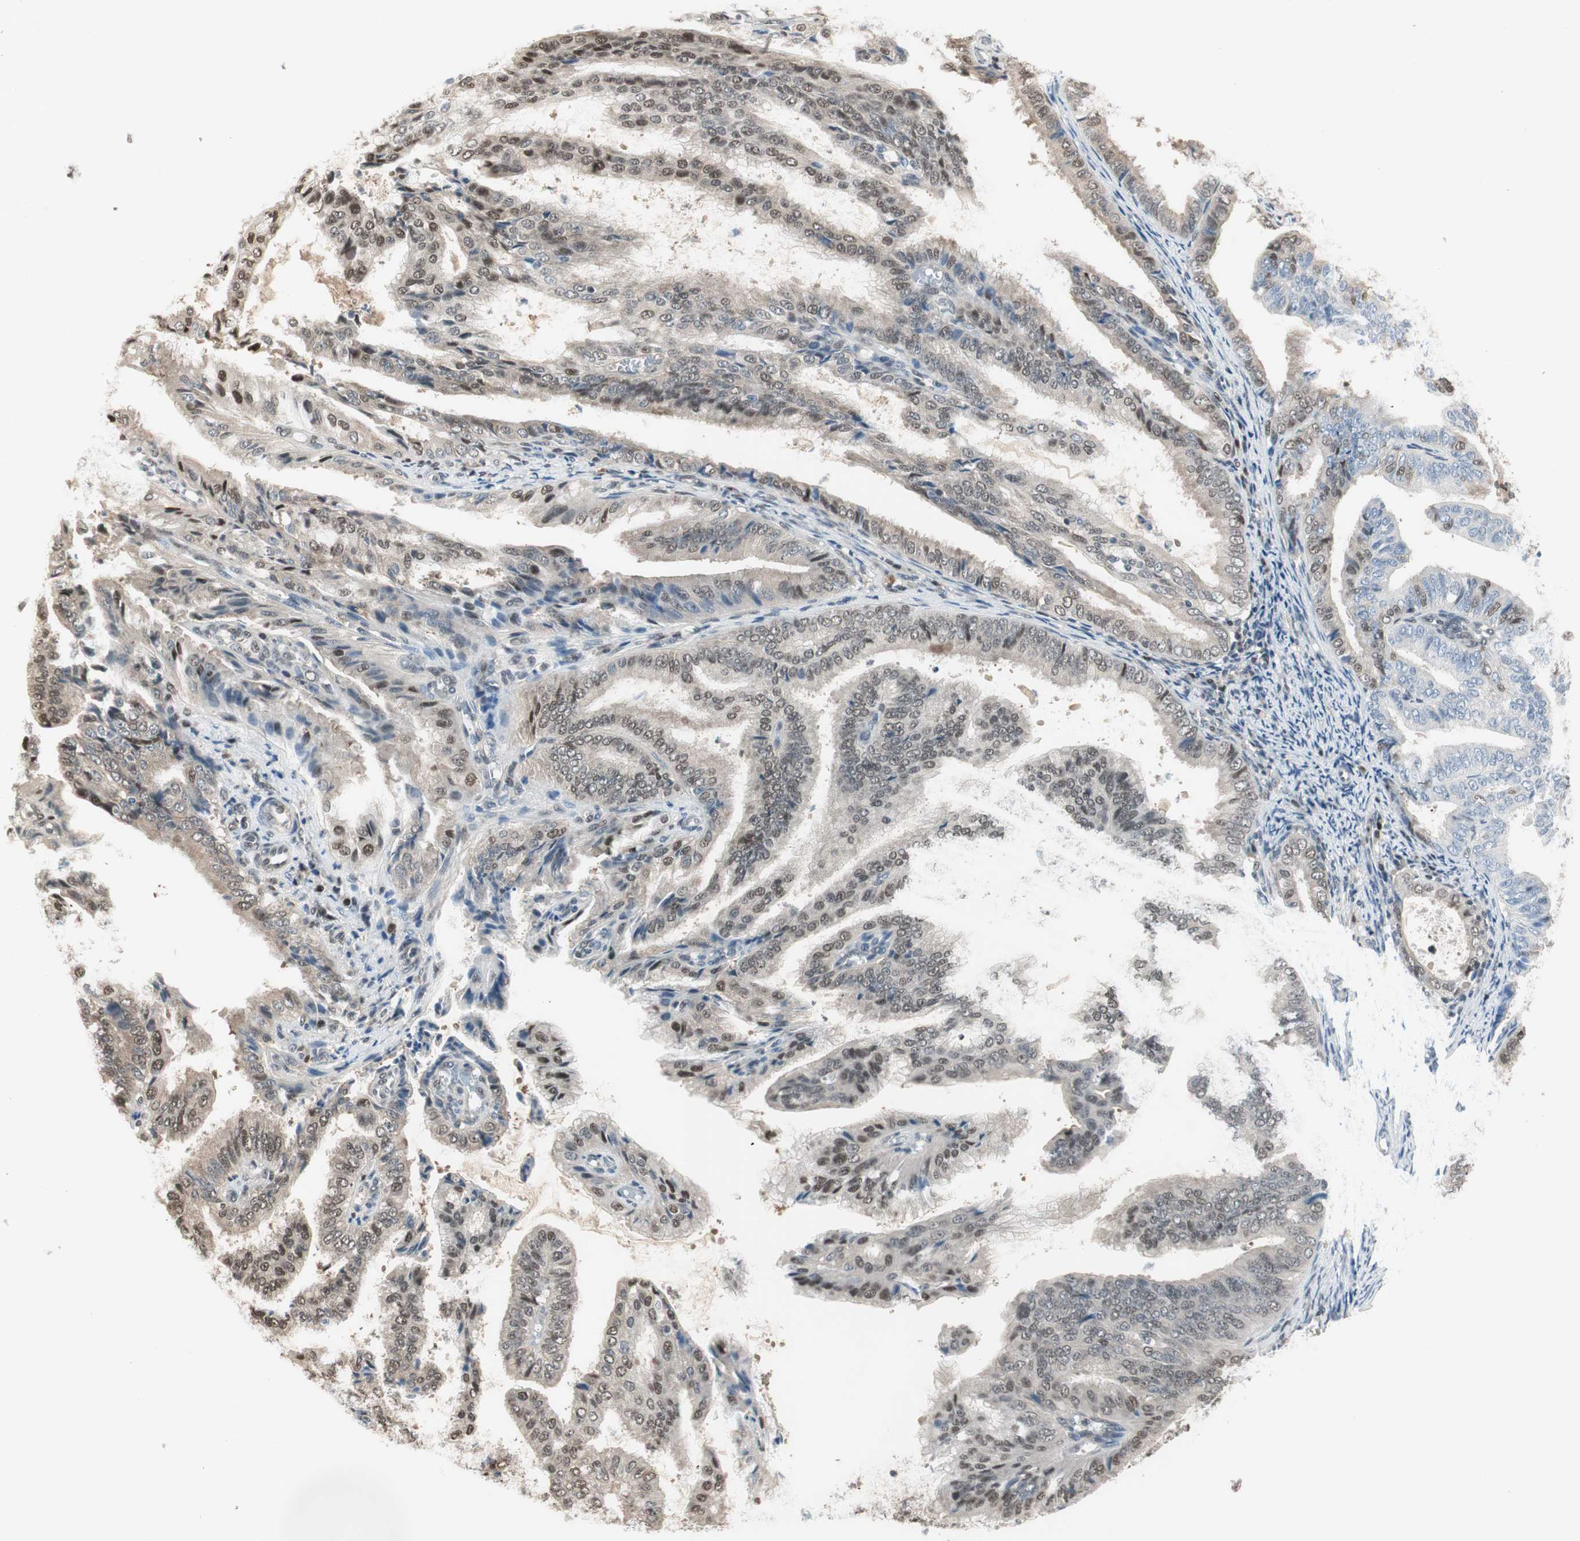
{"staining": {"intensity": "moderate", "quantity": "25%-75%", "location": "nuclear"}, "tissue": "endometrial cancer", "cell_type": "Tumor cells", "image_type": "cancer", "snomed": [{"axis": "morphology", "description": "Adenocarcinoma, NOS"}, {"axis": "topography", "description": "Endometrium"}], "caption": "The image shows immunohistochemical staining of endometrial cancer (adenocarcinoma). There is moderate nuclear positivity is present in about 25%-75% of tumor cells.", "gene": "LONP2", "patient": {"sex": "female", "age": 58}}